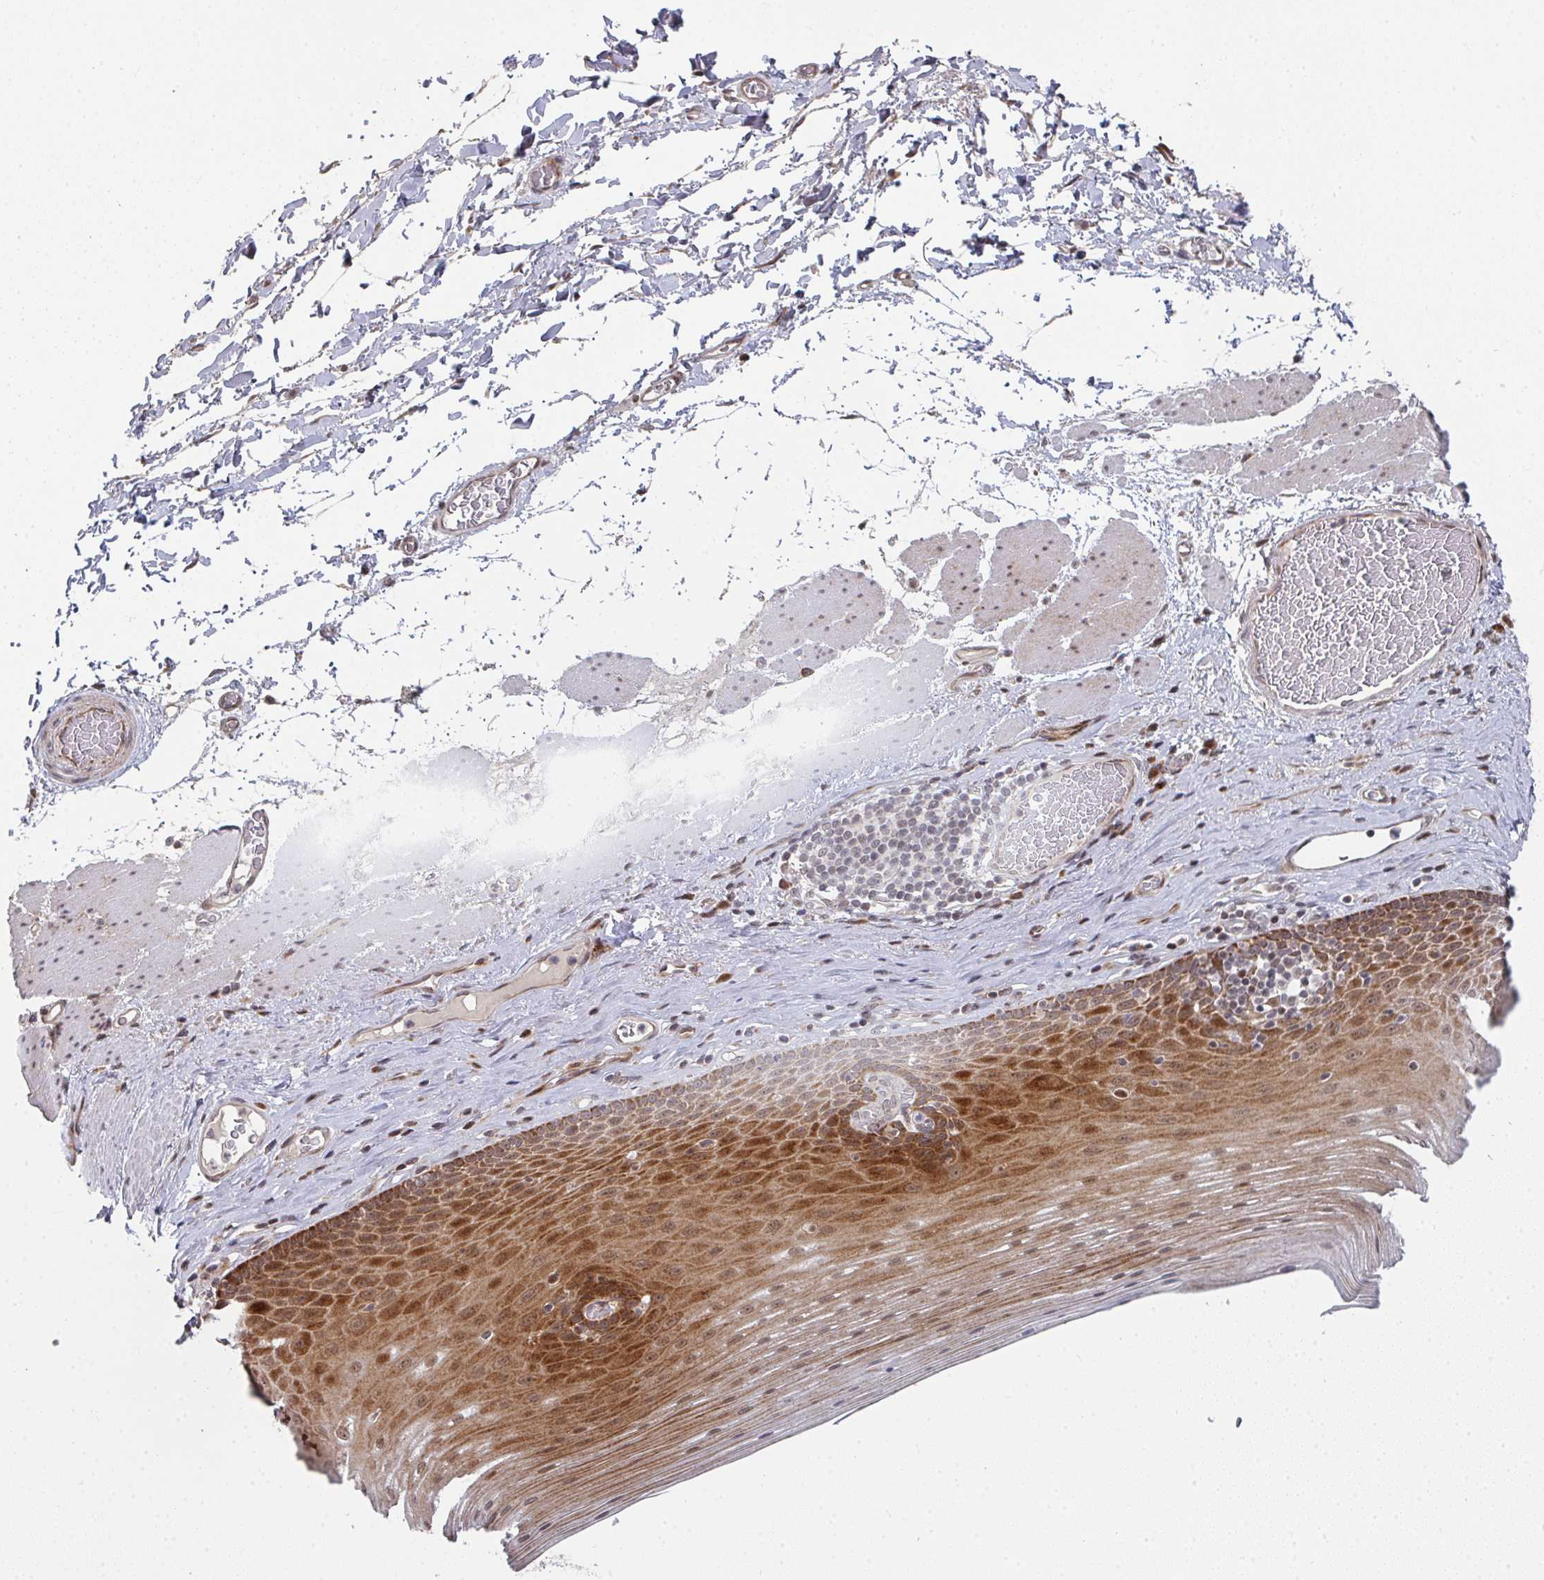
{"staining": {"intensity": "moderate", "quantity": ">75%", "location": "cytoplasmic/membranous,nuclear"}, "tissue": "esophagus", "cell_type": "Squamous epithelial cells", "image_type": "normal", "snomed": [{"axis": "morphology", "description": "Normal tissue, NOS"}, {"axis": "topography", "description": "Esophagus"}], "caption": "Immunohistochemical staining of unremarkable esophagus shows >75% levels of moderate cytoplasmic/membranous,nuclear protein staining in about >75% of squamous epithelial cells. (brown staining indicates protein expression, while blue staining denotes nuclei).", "gene": "RBBP5", "patient": {"sex": "male", "age": 62}}